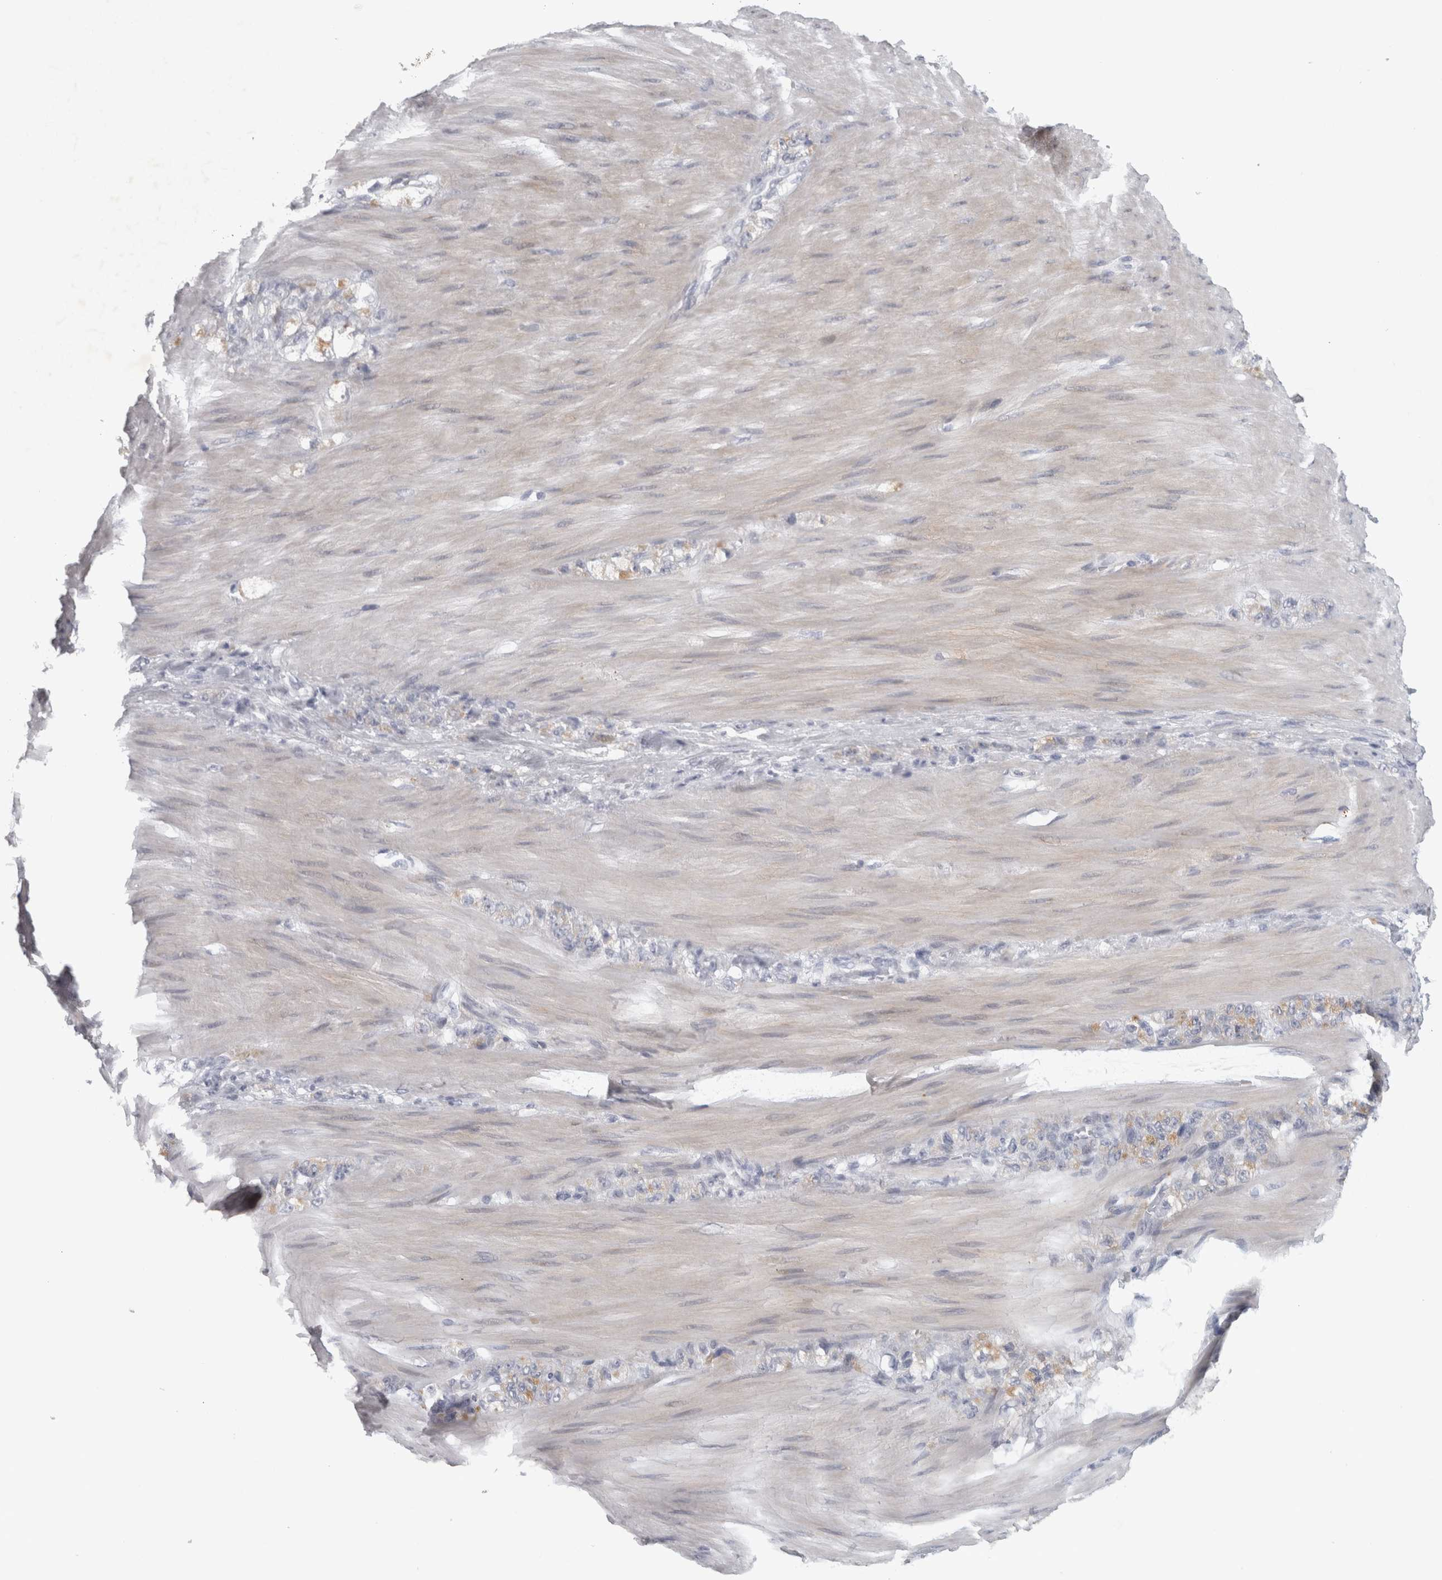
{"staining": {"intensity": "weak", "quantity": "<25%", "location": "cytoplasmic/membranous"}, "tissue": "stomach cancer", "cell_type": "Tumor cells", "image_type": "cancer", "snomed": [{"axis": "morphology", "description": "Normal tissue, NOS"}, {"axis": "morphology", "description": "Adenocarcinoma, NOS"}, {"axis": "topography", "description": "Stomach"}], "caption": "Immunohistochemical staining of human stomach adenocarcinoma demonstrates no significant staining in tumor cells. (DAB (3,3'-diaminobenzidine) immunohistochemistry (IHC) visualized using brightfield microscopy, high magnification).", "gene": "PTPRN2", "patient": {"sex": "male", "age": 82}}